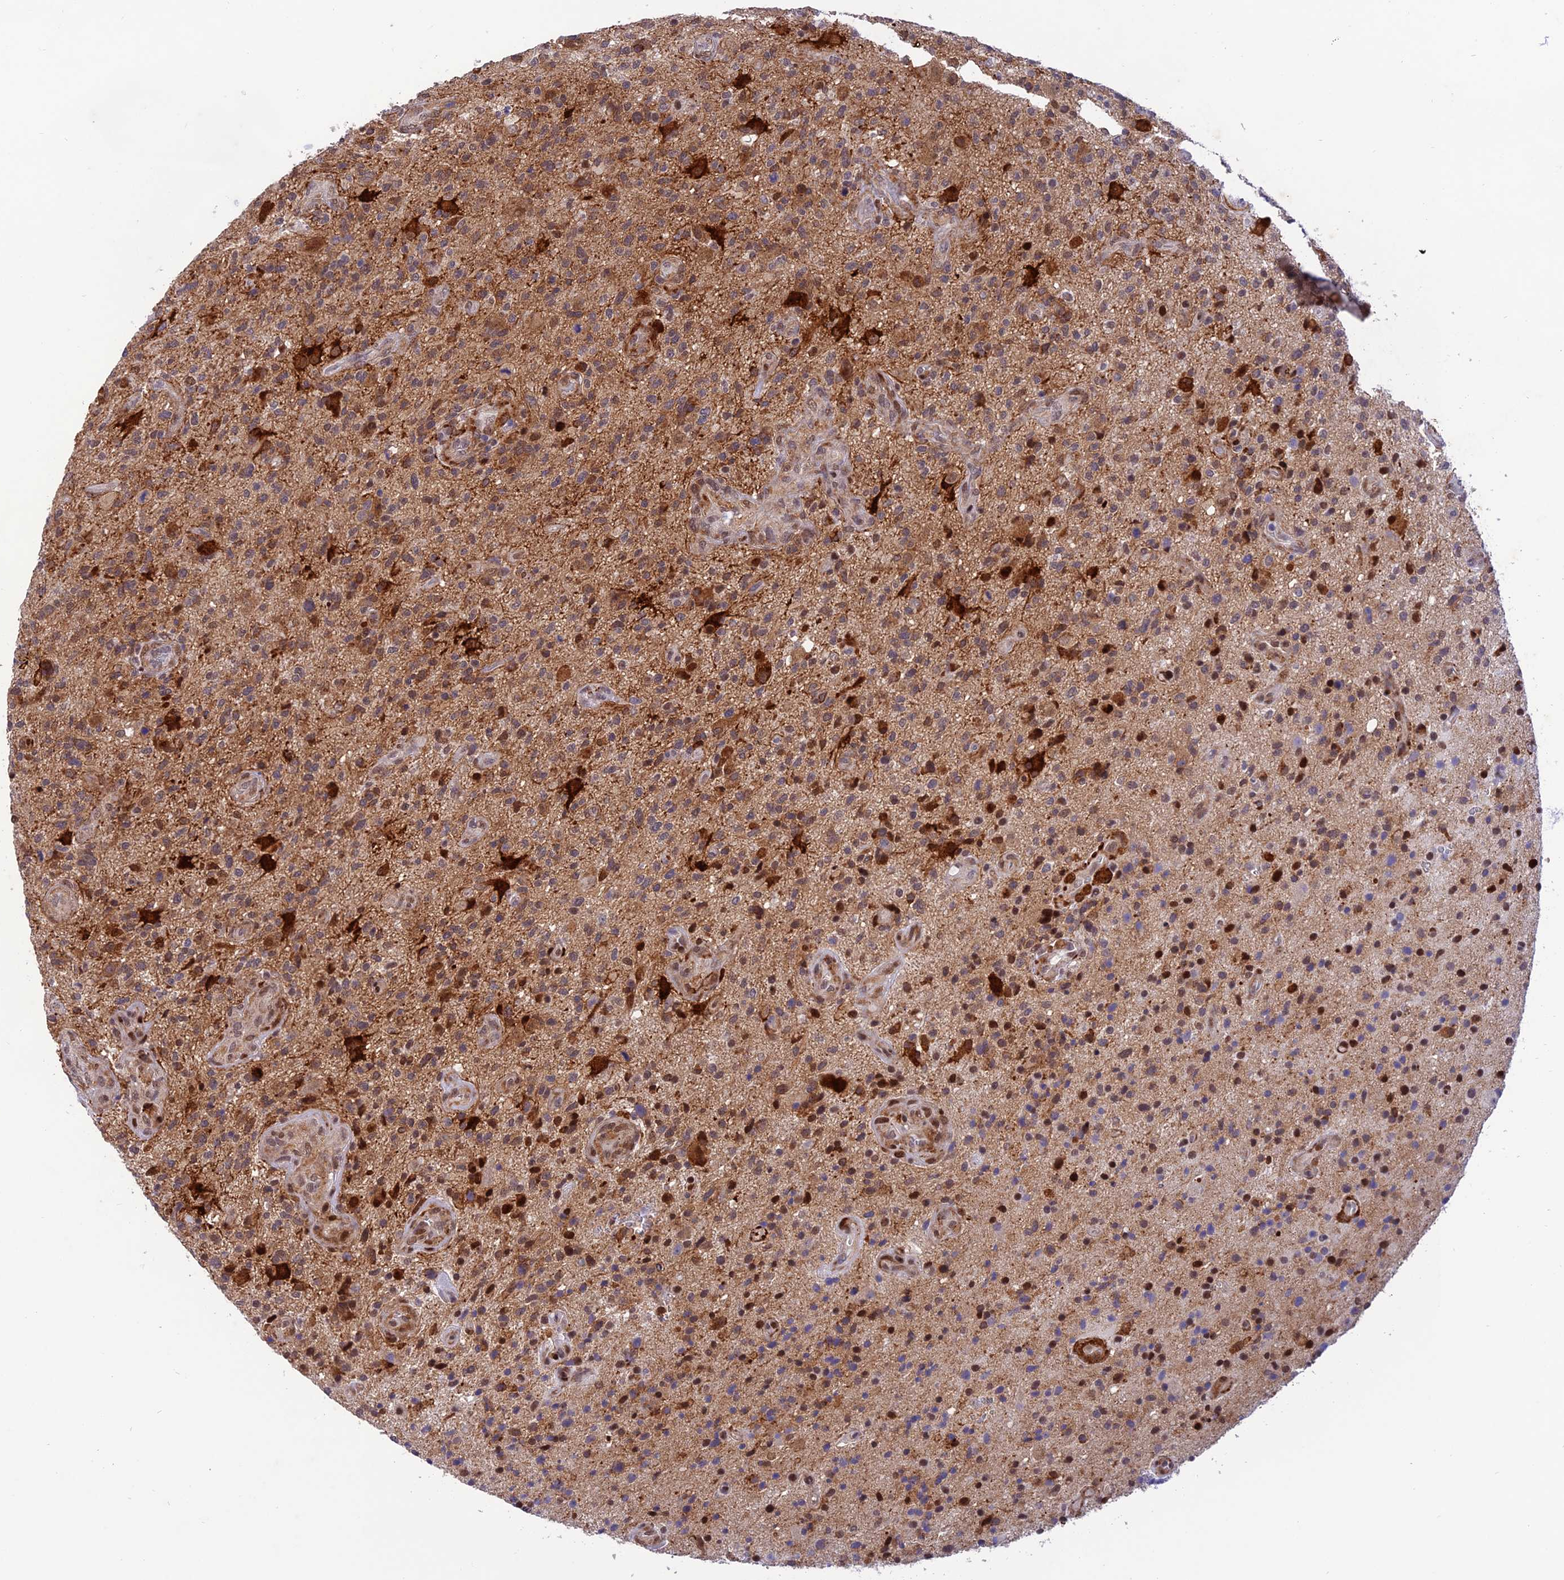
{"staining": {"intensity": "moderate", "quantity": "<25%", "location": "cytoplasmic/membranous"}, "tissue": "glioma", "cell_type": "Tumor cells", "image_type": "cancer", "snomed": [{"axis": "morphology", "description": "Glioma, malignant, High grade"}, {"axis": "topography", "description": "Brain"}], "caption": "Immunohistochemistry of human glioma reveals low levels of moderate cytoplasmic/membranous staining in about <25% of tumor cells.", "gene": "WDR55", "patient": {"sex": "male", "age": 47}}